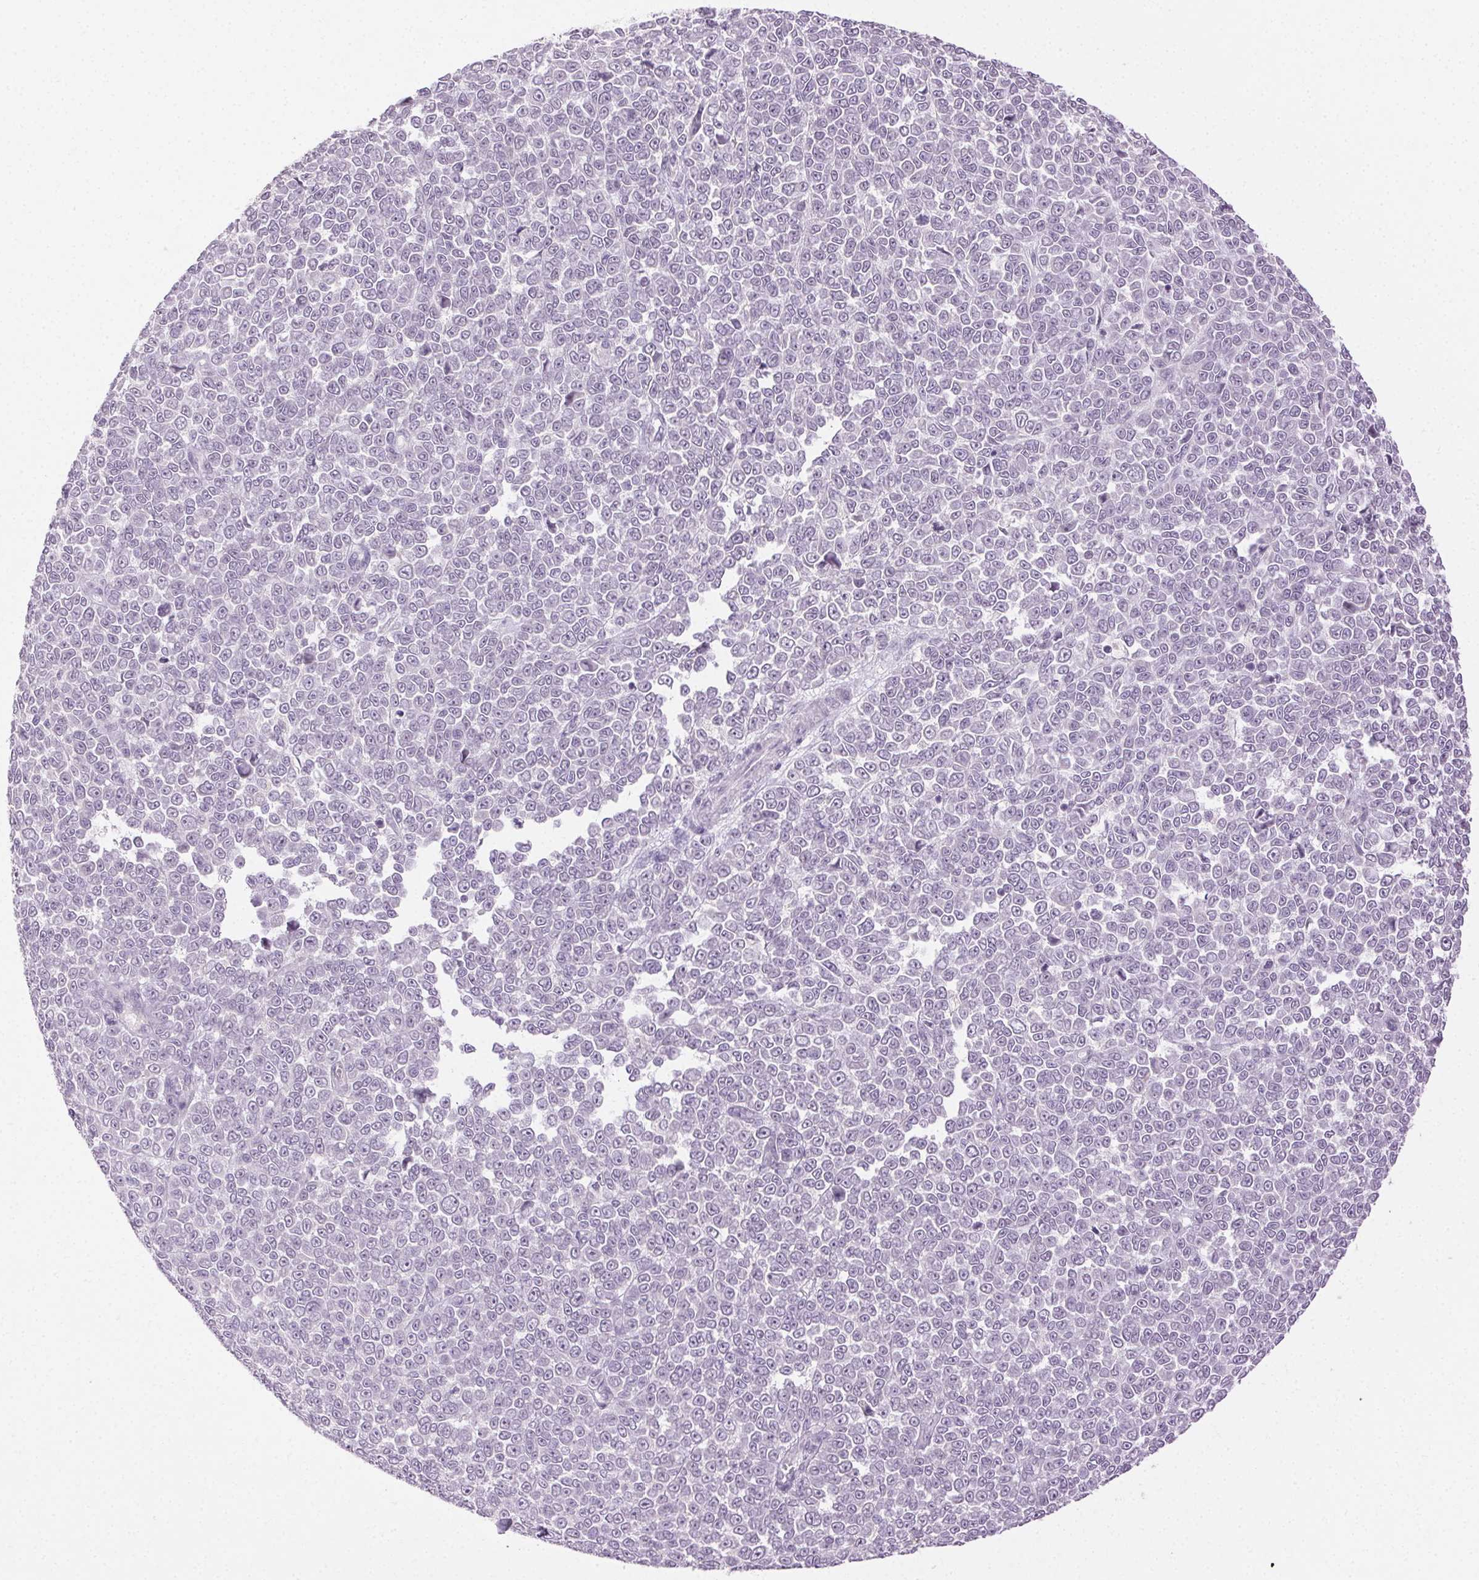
{"staining": {"intensity": "negative", "quantity": "none", "location": "none"}, "tissue": "melanoma", "cell_type": "Tumor cells", "image_type": "cancer", "snomed": [{"axis": "morphology", "description": "Malignant melanoma, NOS"}, {"axis": "topography", "description": "Skin"}], "caption": "DAB immunohistochemical staining of melanoma shows no significant positivity in tumor cells.", "gene": "CLDN10", "patient": {"sex": "female", "age": 95}}